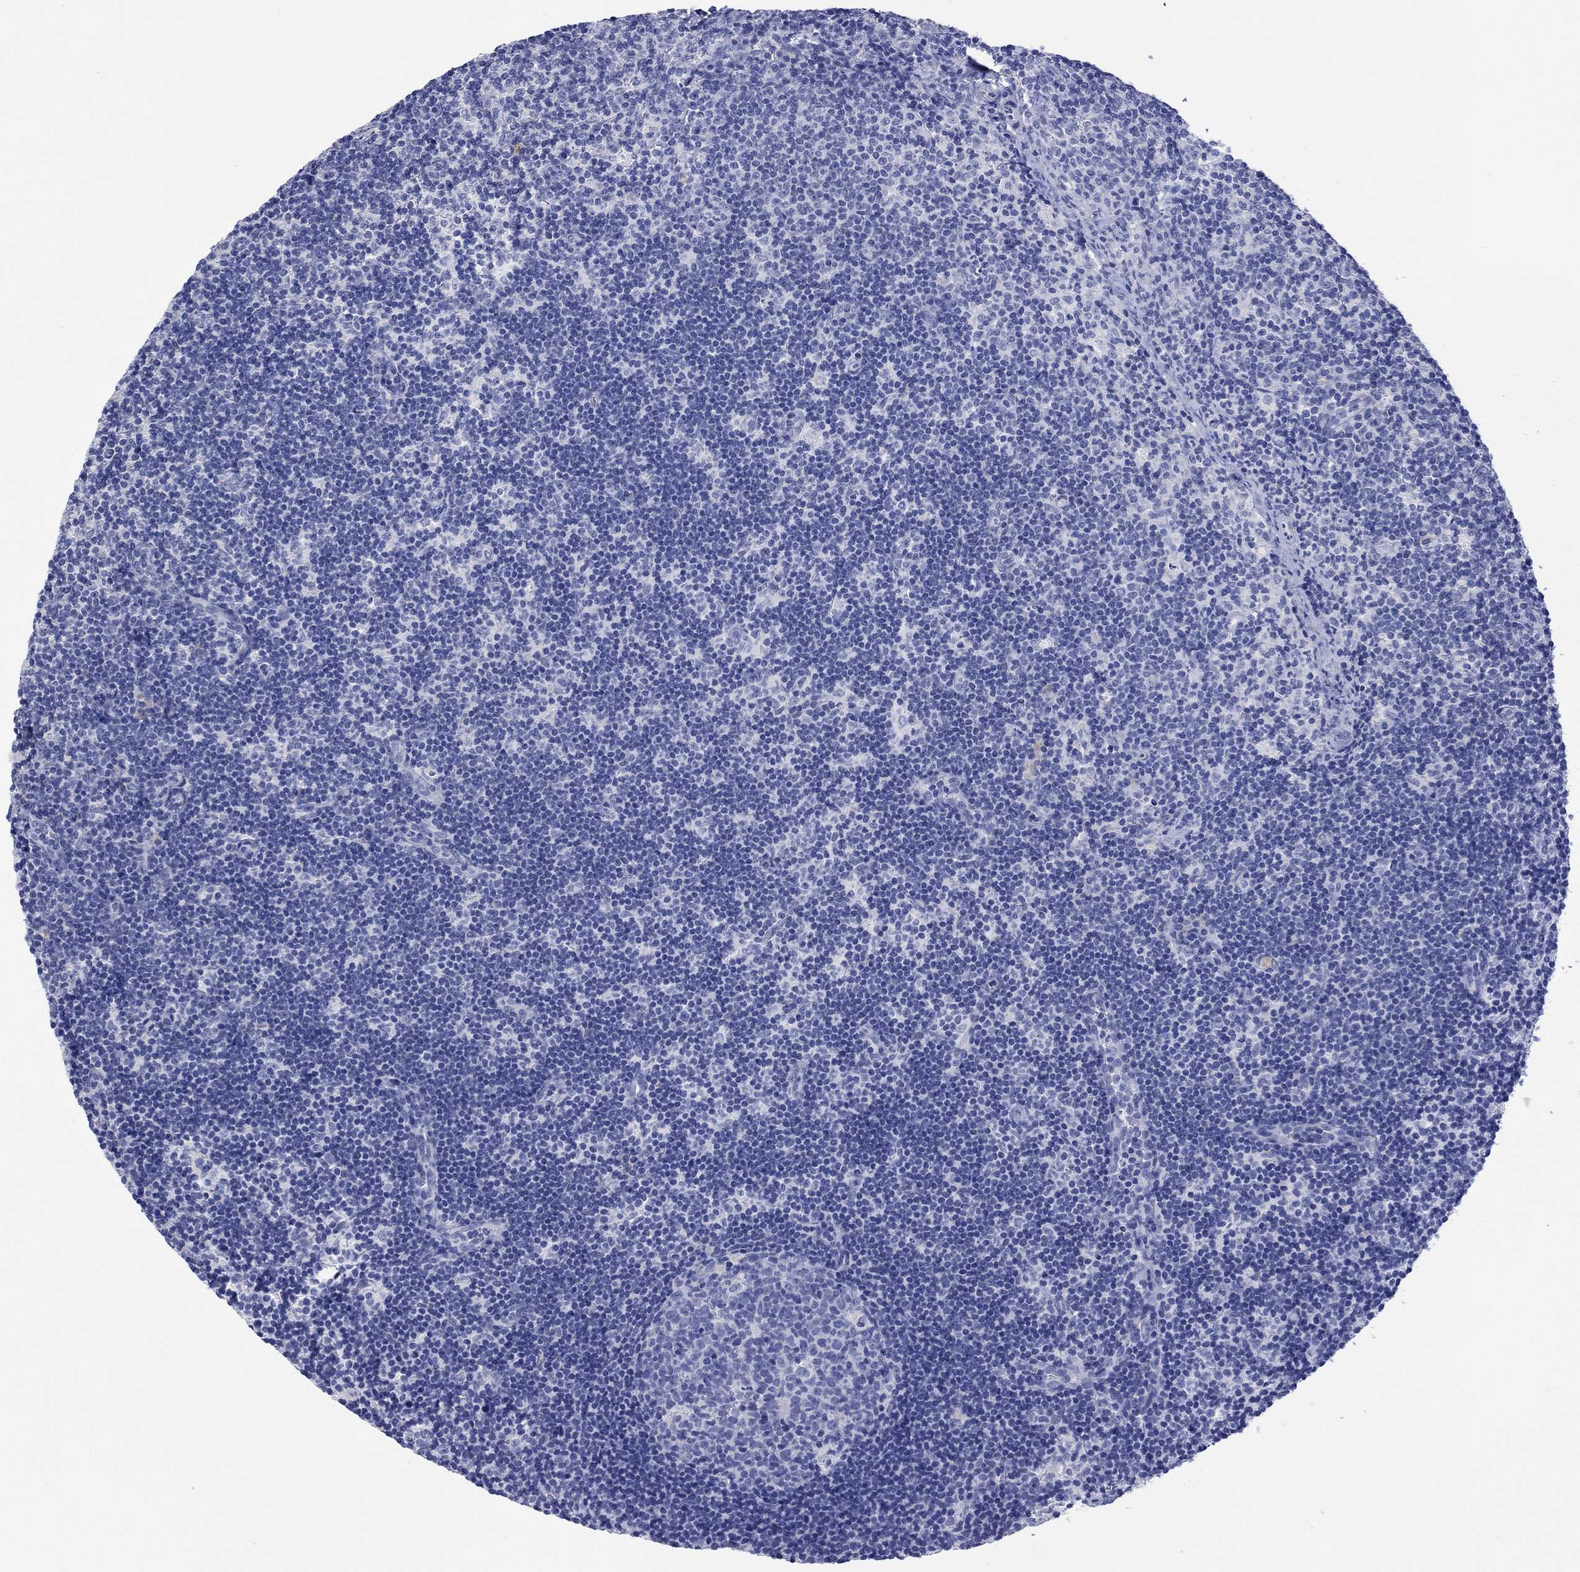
{"staining": {"intensity": "negative", "quantity": "none", "location": "none"}, "tissue": "lymph node", "cell_type": "Germinal center cells", "image_type": "normal", "snomed": [{"axis": "morphology", "description": "Normal tissue, NOS"}, {"axis": "topography", "description": "Lymph node"}], "caption": "IHC photomicrograph of normal lymph node stained for a protein (brown), which displays no staining in germinal center cells.", "gene": "MSI1", "patient": {"sex": "female", "age": 34}}